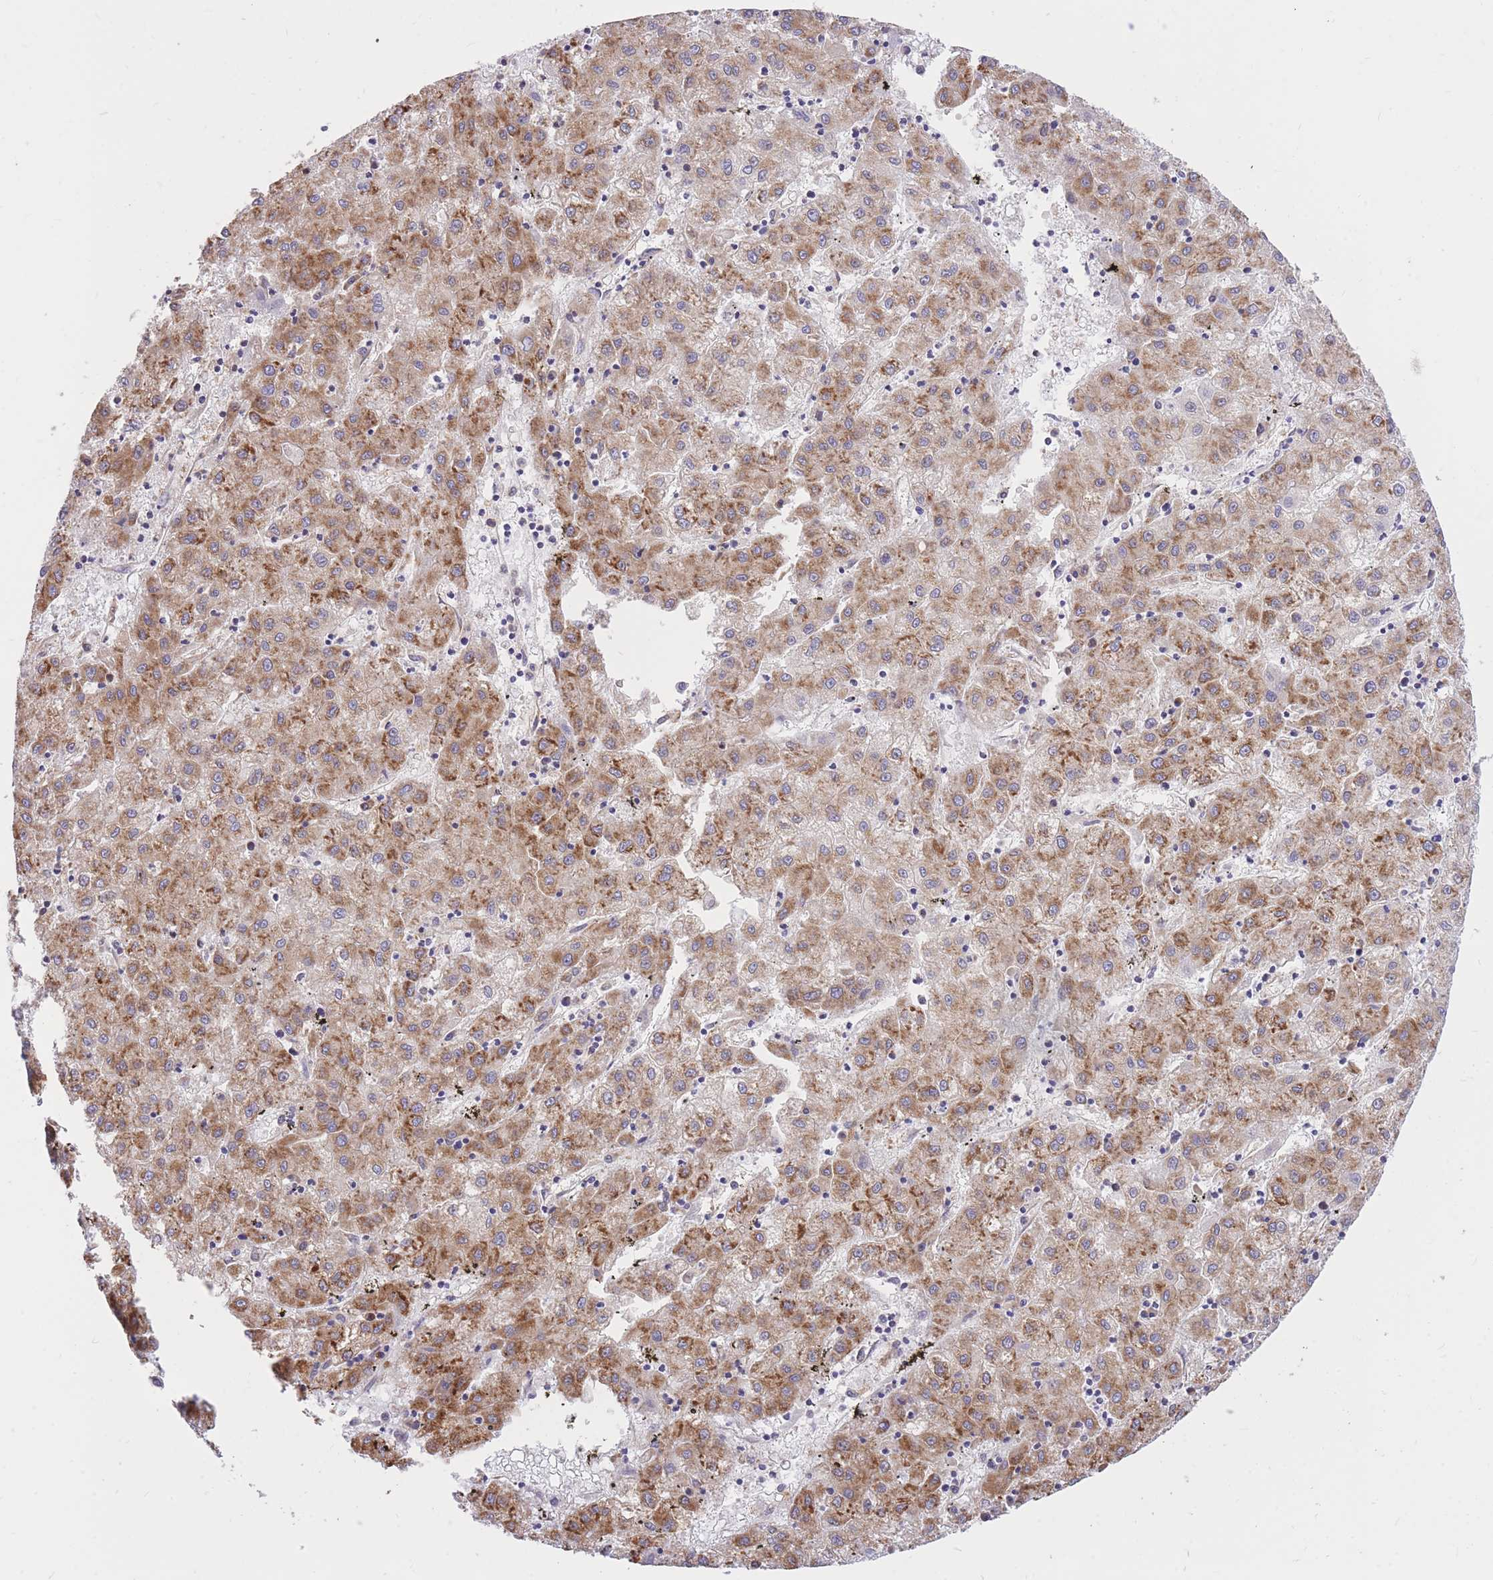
{"staining": {"intensity": "moderate", "quantity": ">75%", "location": "cytoplasmic/membranous"}, "tissue": "liver cancer", "cell_type": "Tumor cells", "image_type": "cancer", "snomed": [{"axis": "morphology", "description": "Carcinoma, Hepatocellular, NOS"}, {"axis": "topography", "description": "Liver"}], "caption": "The micrograph reveals immunohistochemical staining of hepatocellular carcinoma (liver). There is moderate cytoplasmic/membranous staining is present in about >75% of tumor cells.", "gene": "GBP7", "patient": {"sex": "male", "age": 72}}